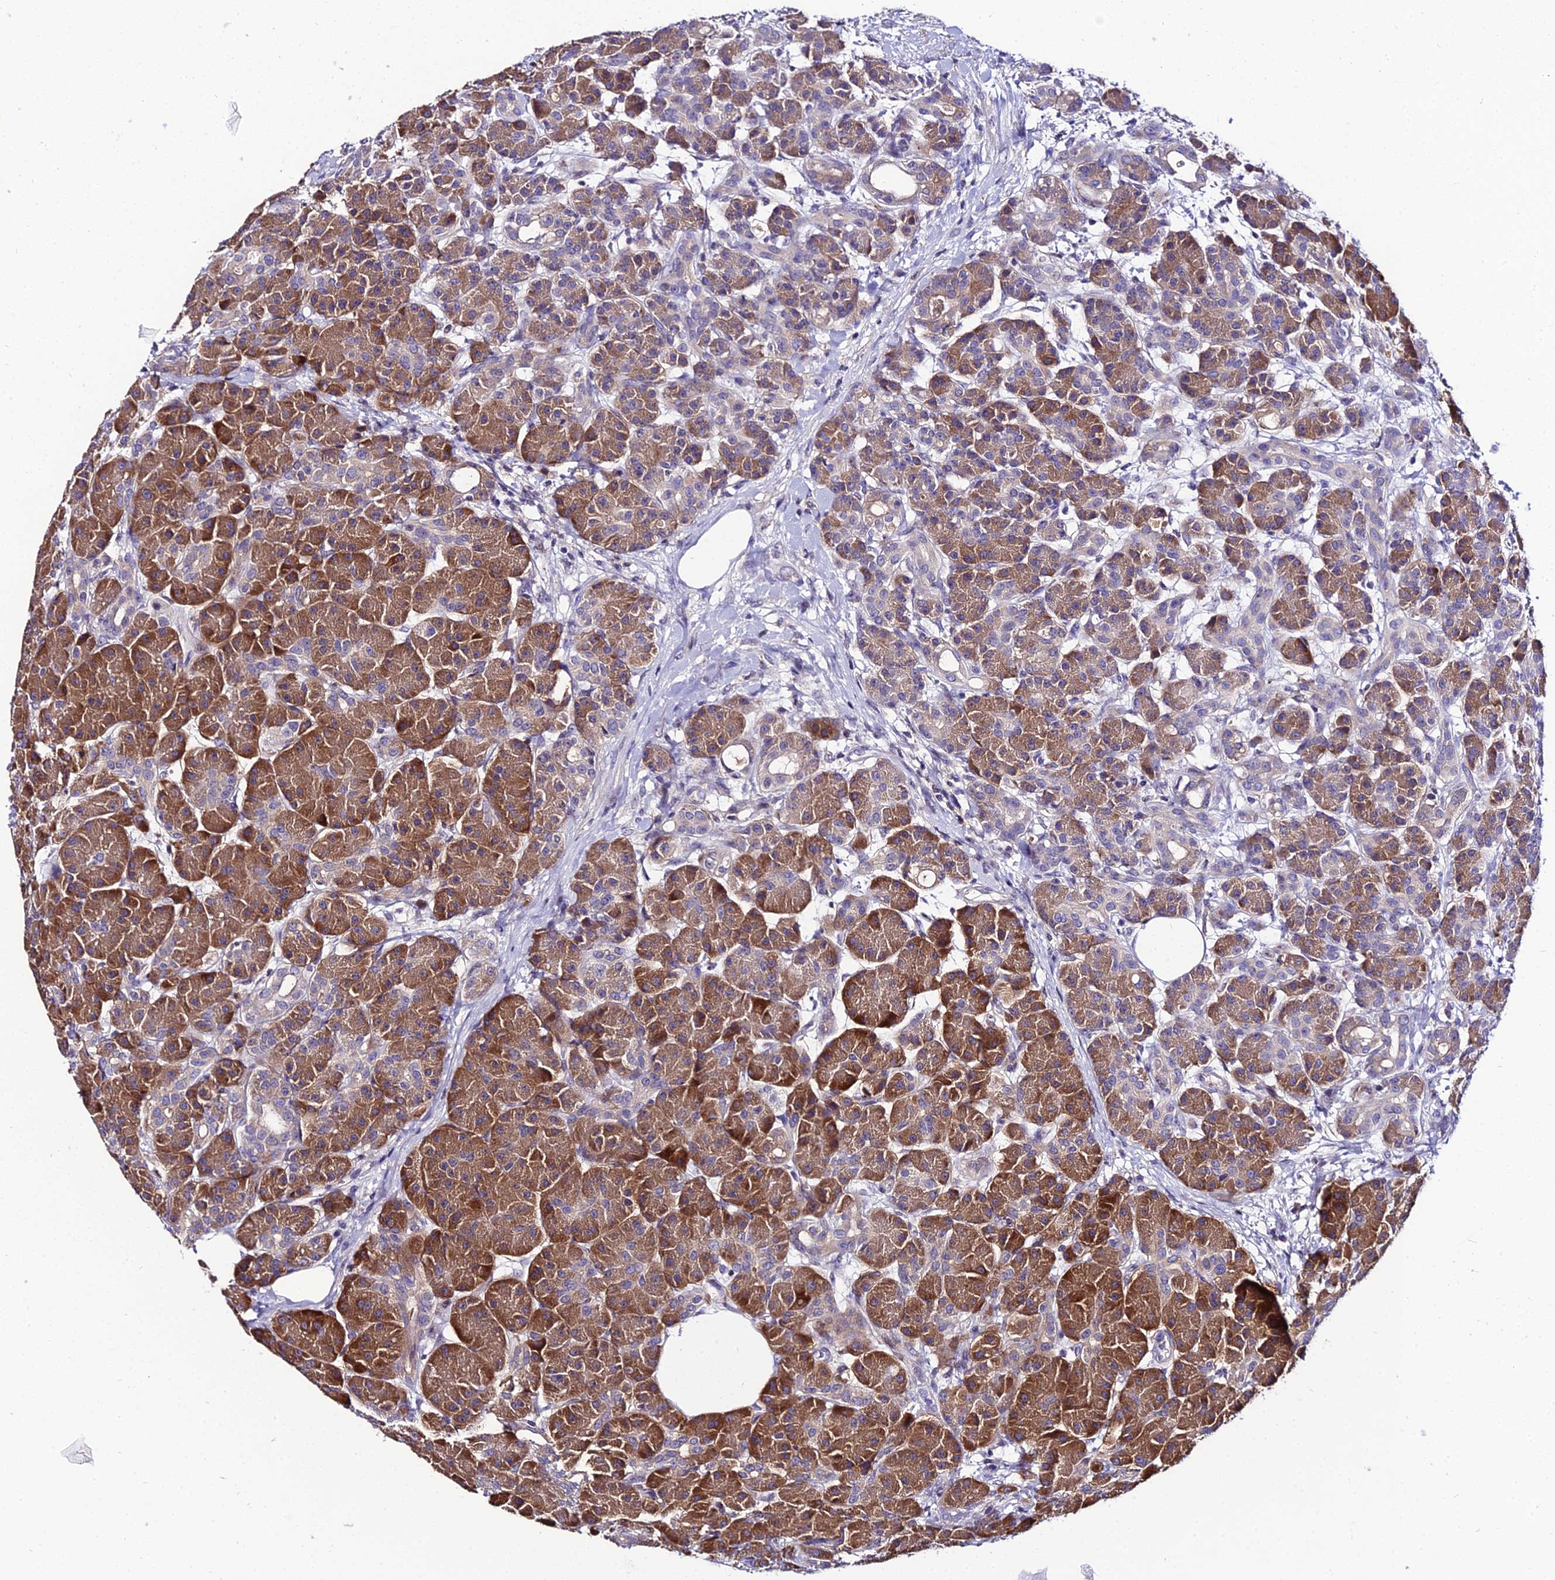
{"staining": {"intensity": "strong", "quantity": ">75%", "location": "cytoplasmic/membranous"}, "tissue": "pancreas", "cell_type": "Exocrine glandular cells", "image_type": "normal", "snomed": [{"axis": "morphology", "description": "Normal tissue, NOS"}, {"axis": "topography", "description": "Pancreas"}], "caption": "Protein expression analysis of unremarkable pancreas reveals strong cytoplasmic/membranous positivity in approximately >75% of exocrine glandular cells. The protein of interest is shown in brown color, while the nuclei are stained blue.", "gene": "SHQ1", "patient": {"sex": "male", "age": 63}}